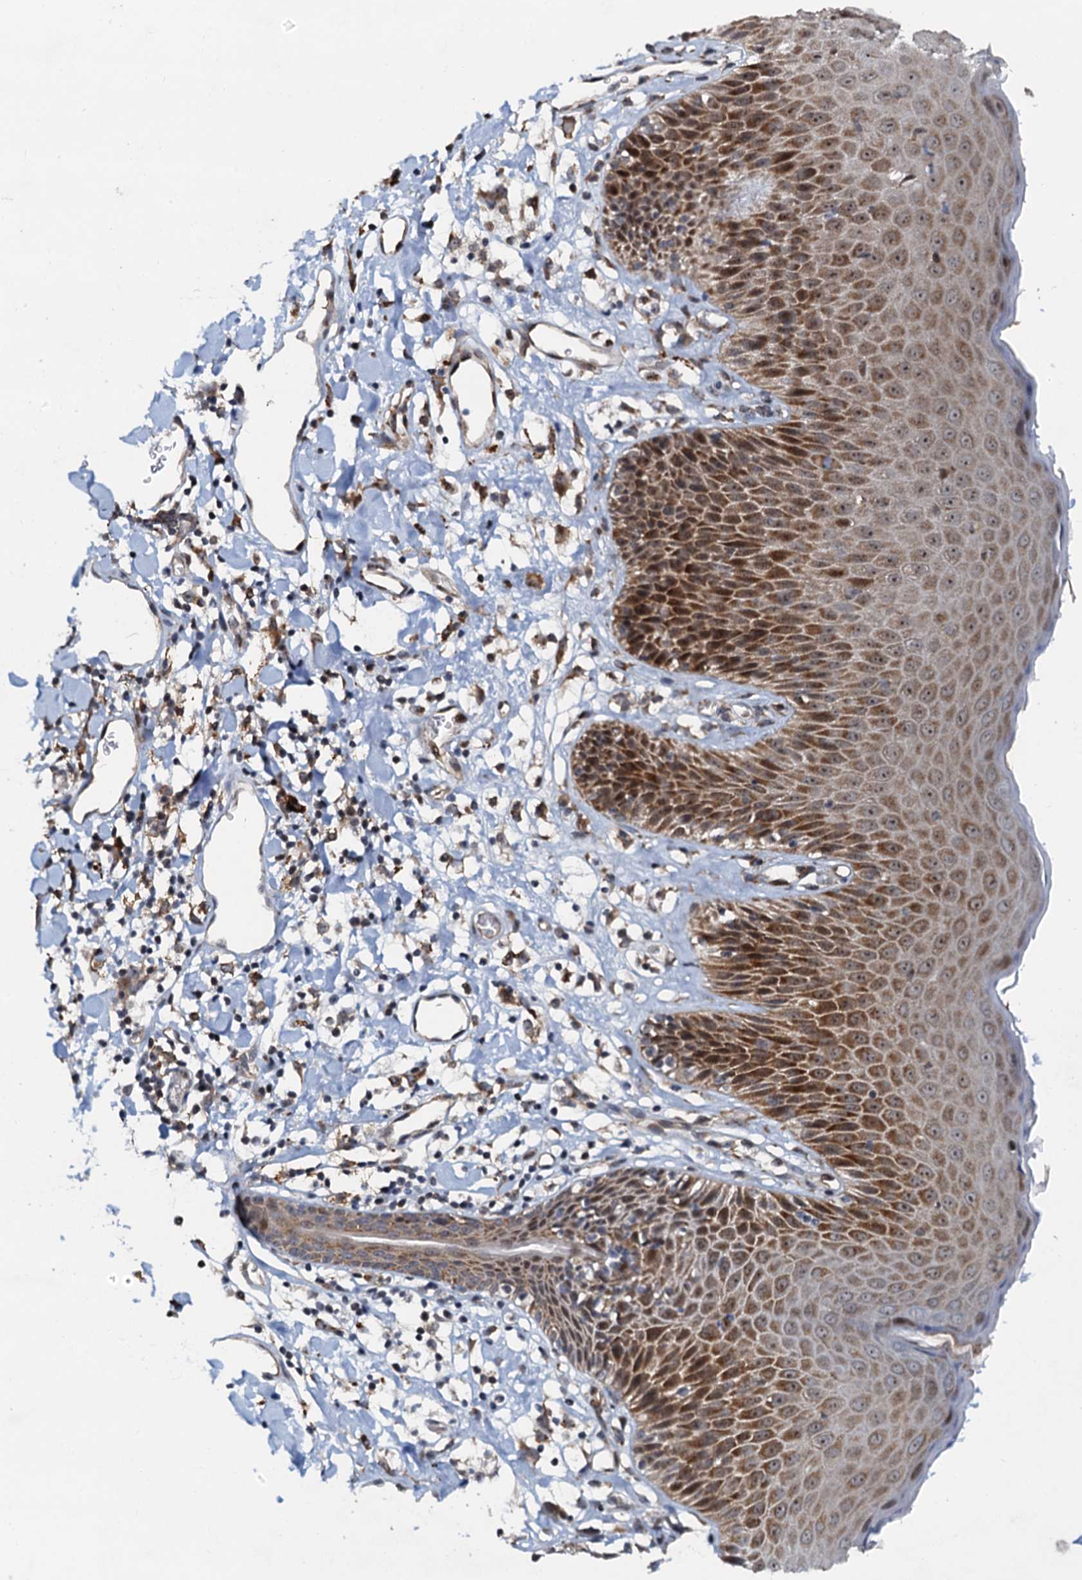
{"staining": {"intensity": "strong", "quantity": "25%-75%", "location": "cytoplasmic/membranous,nuclear"}, "tissue": "skin", "cell_type": "Epidermal cells", "image_type": "normal", "snomed": [{"axis": "morphology", "description": "Normal tissue, NOS"}, {"axis": "topography", "description": "Vulva"}], "caption": "Epidermal cells reveal high levels of strong cytoplasmic/membranous,nuclear expression in about 25%-75% of cells in benign skin.", "gene": "DNAJC21", "patient": {"sex": "female", "age": 68}}